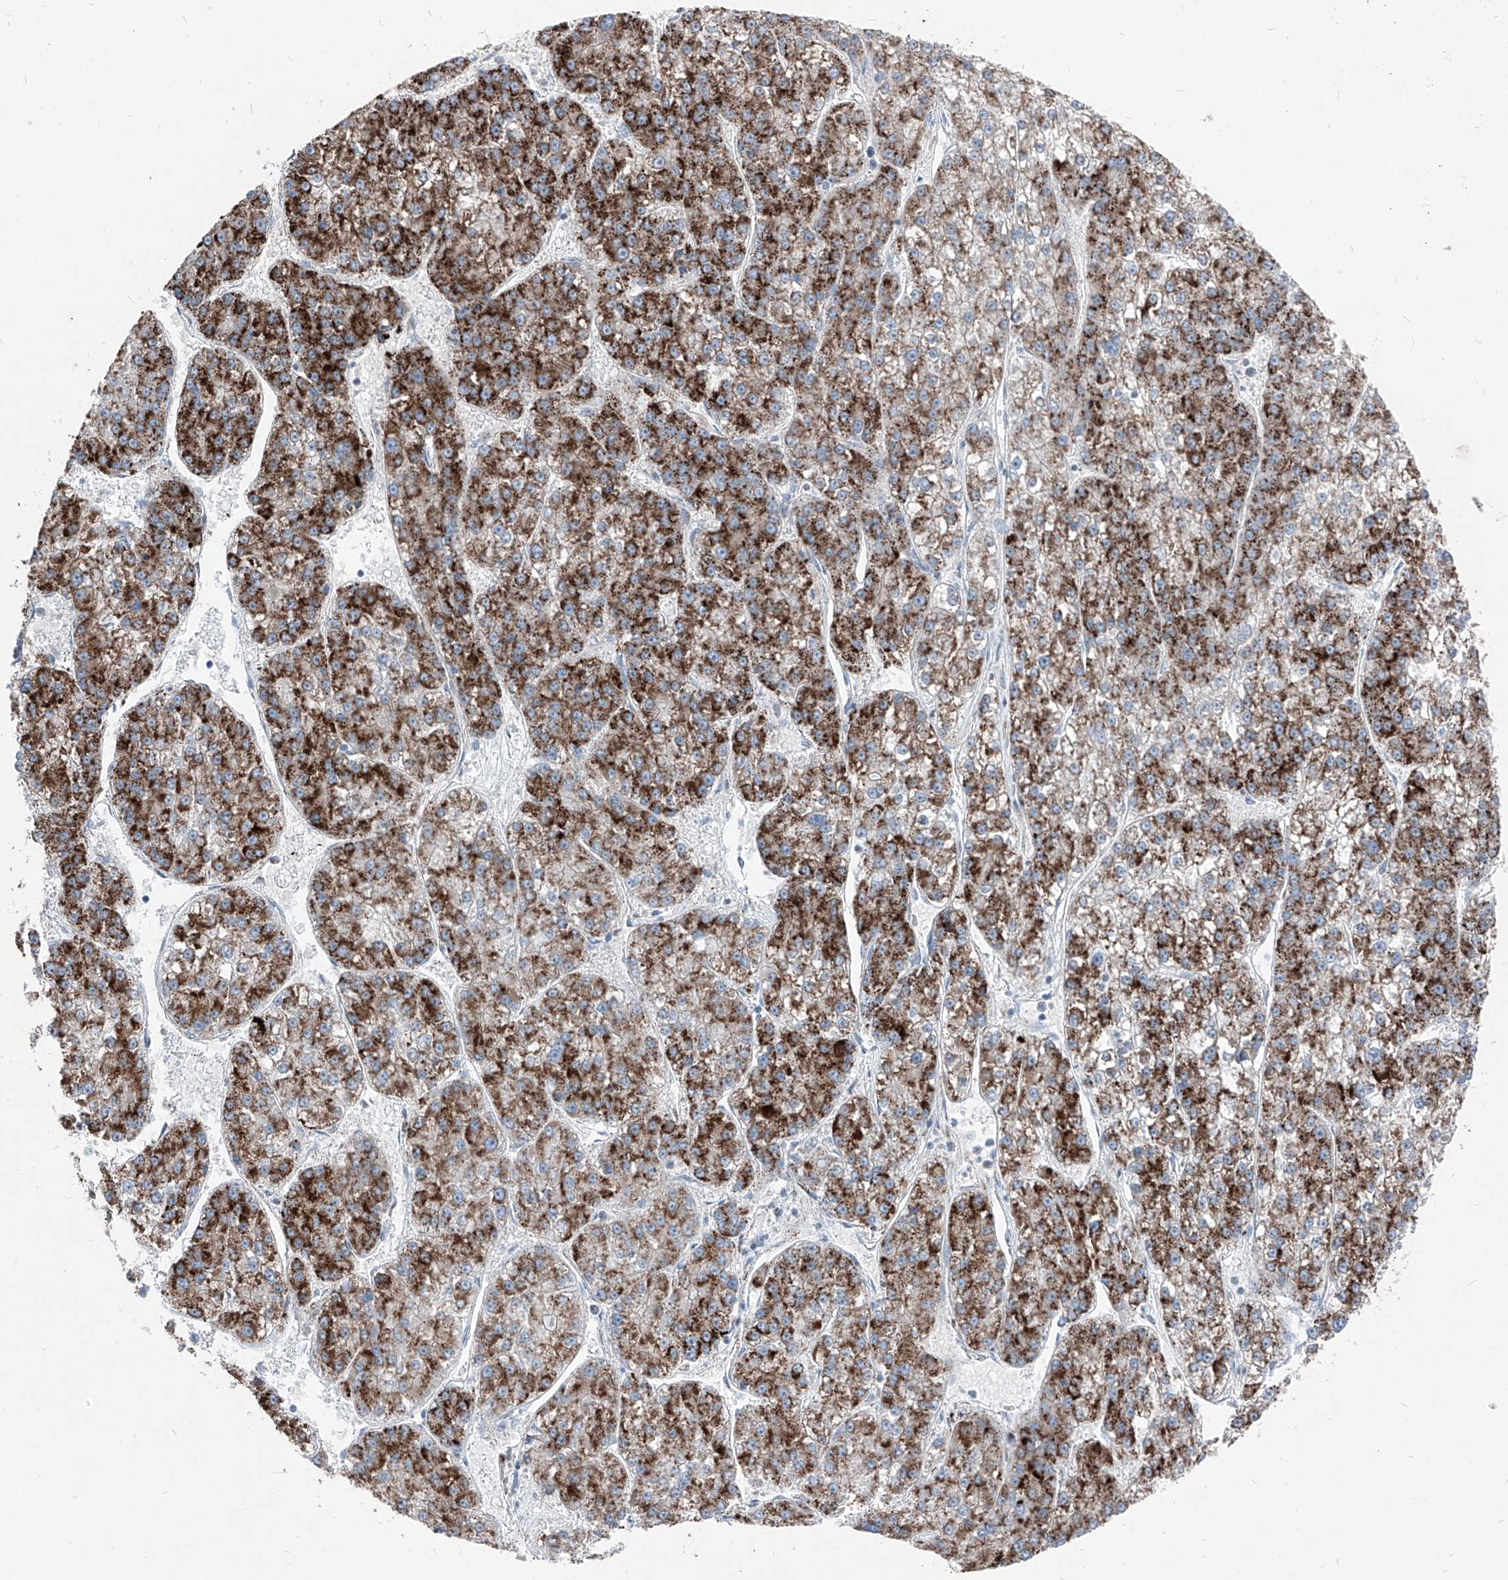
{"staining": {"intensity": "strong", "quantity": ">75%", "location": "cytoplasmic/membranous"}, "tissue": "liver cancer", "cell_type": "Tumor cells", "image_type": "cancer", "snomed": [{"axis": "morphology", "description": "Carcinoma, Hepatocellular, NOS"}, {"axis": "topography", "description": "Liver"}], "caption": "Protein staining of liver cancer tissue displays strong cytoplasmic/membranous positivity in approximately >75% of tumor cells. (DAB IHC, brown staining for protein, blue staining for nuclei).", "gene": "AGPS", "patient": {"sex": "female", "age": 73}}